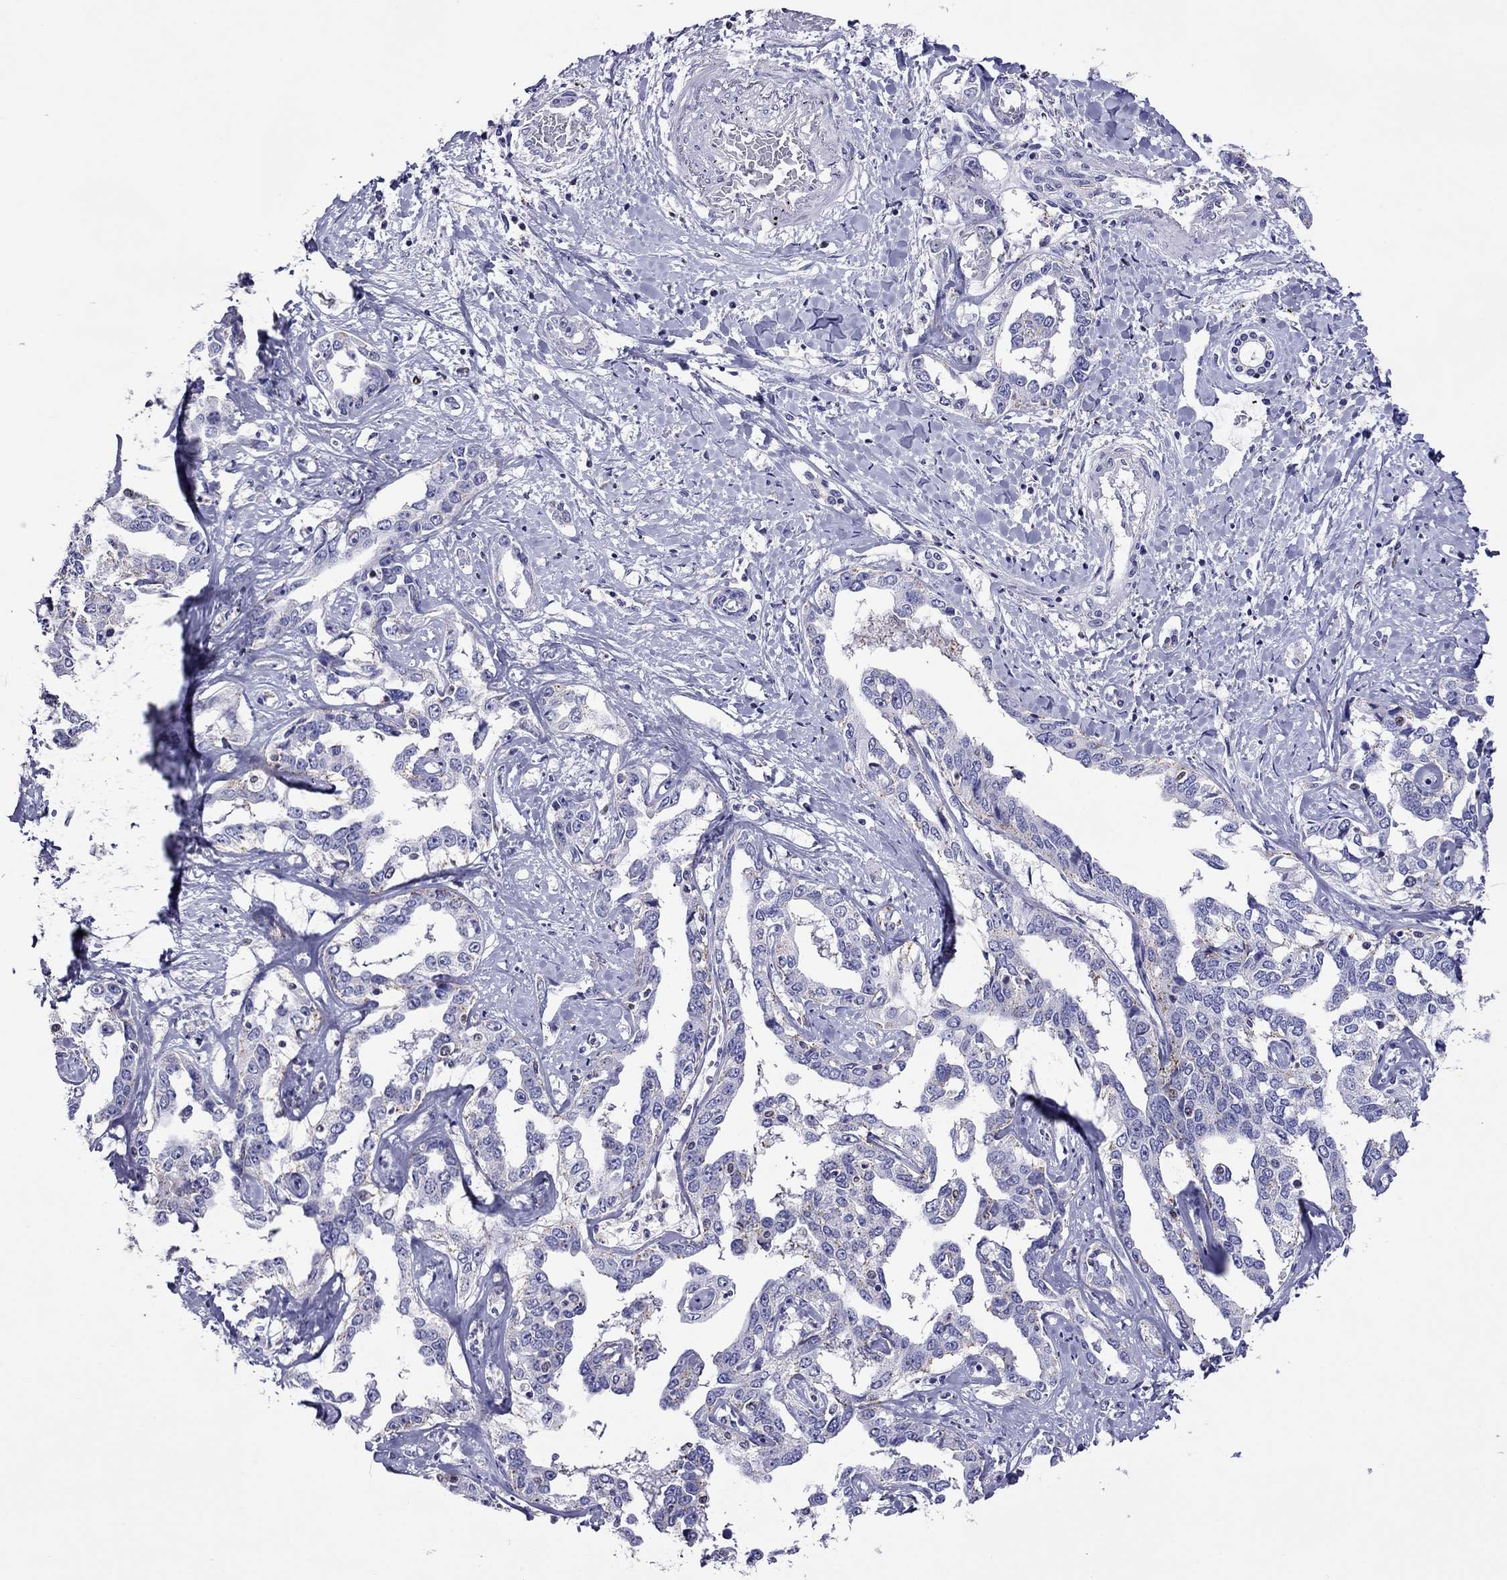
{"staining": {"intensity": "negative", "quantity": "none", "location": "none"}, "tissue": "liver cancer", "cell_type": "Tumor cells", "image_type": "cancer", "snomed": [{"axis": "morphology", "description": "Cholangiocarcinoma"}, {"axis": "topography", "description": "Liver"}], "caption": "A micrograph of human liver cholangiocarcinoma is negative for staining in tumor cells.", "gene": "MPZ", "patient": {"sex": "male", "age": 59}}